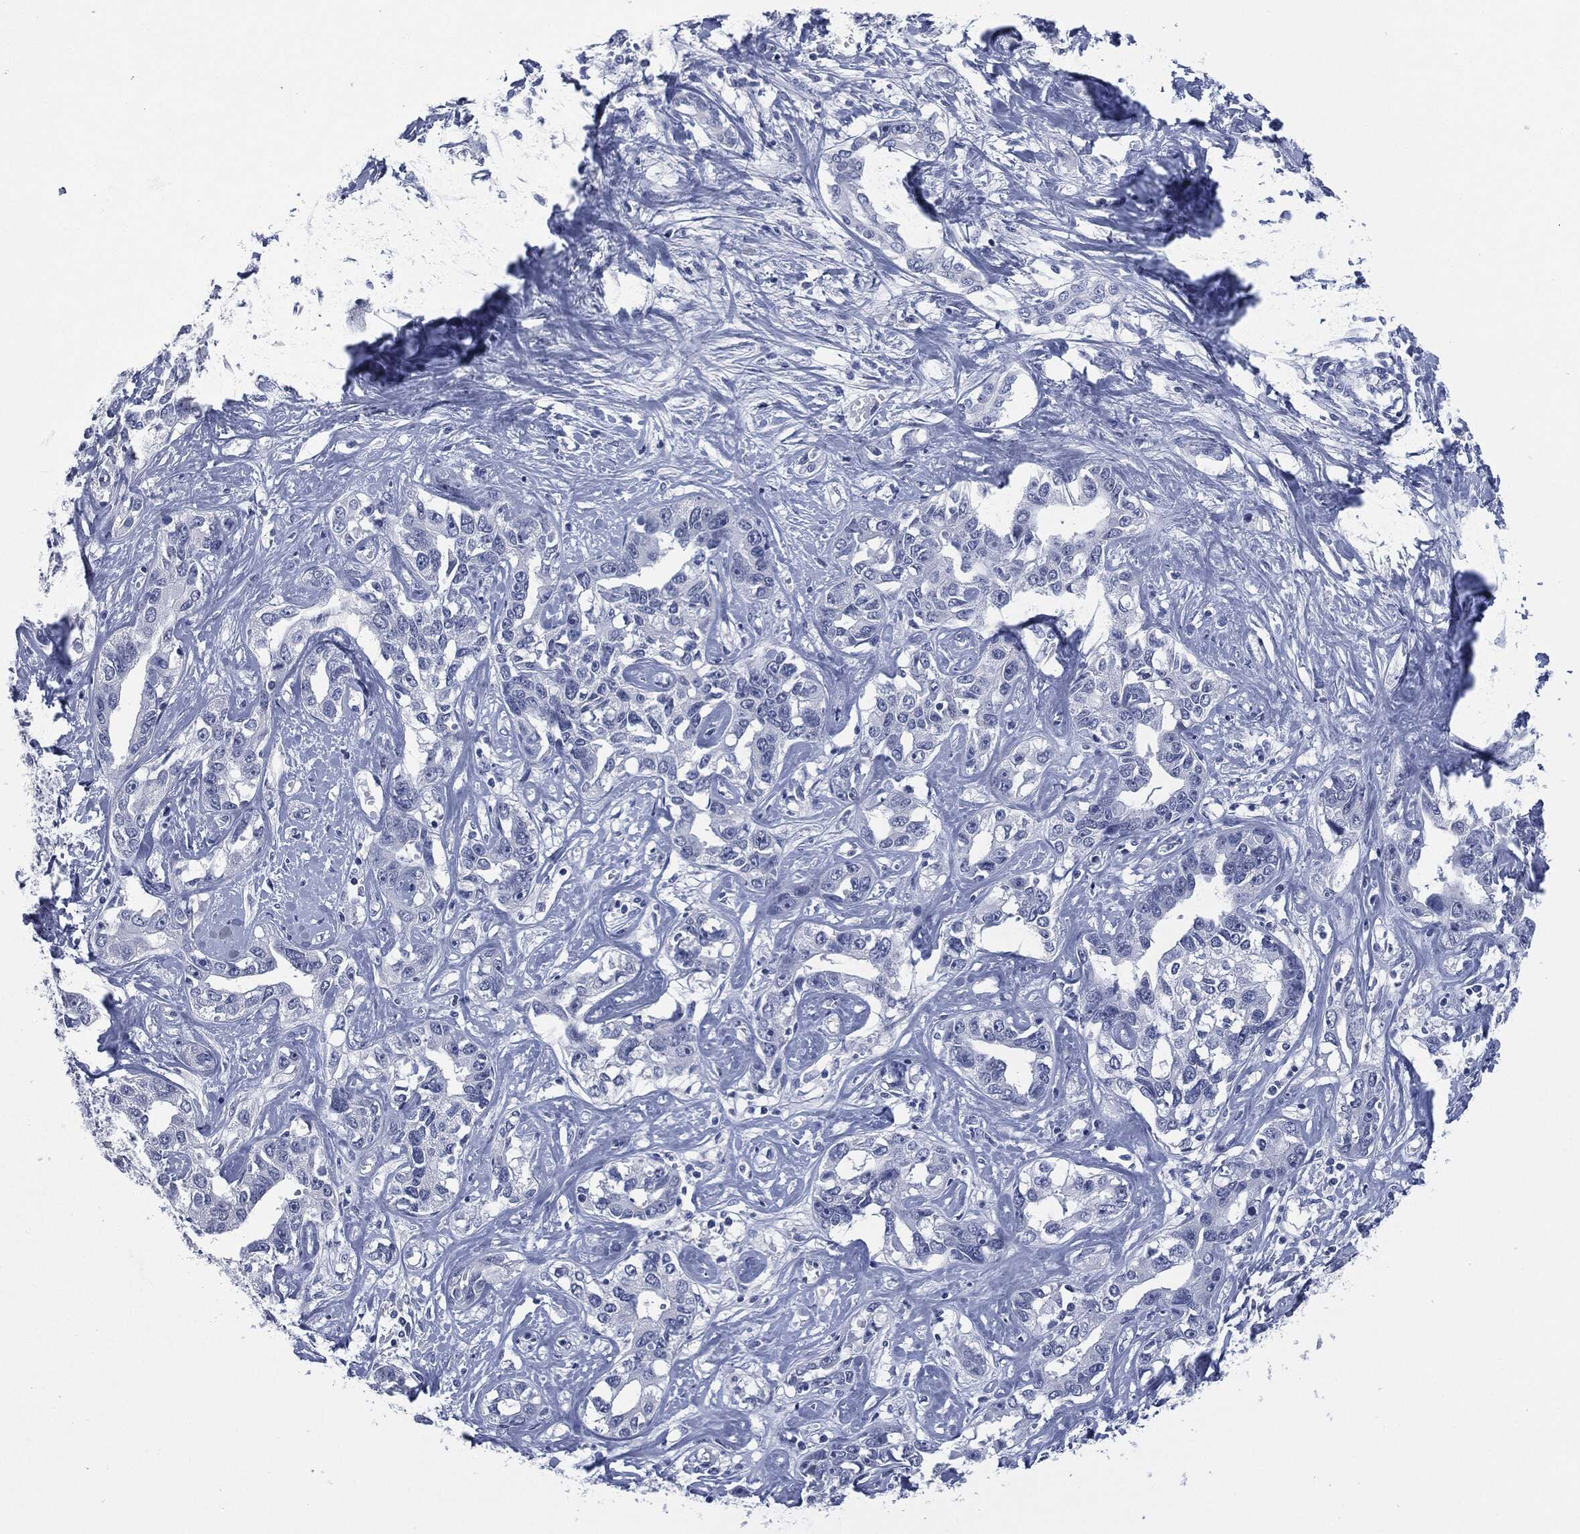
{"staining": {"intensity": "negative", "quantity": "none", "location": "none"}, "tissue": "liver cancer", "cell_type": "Tumor cells", "image_type": "cancer", "snomed": [{"axis": "morphology", "description": "Cholangiocarcinoma"}, {"axis": "topography", "description": "Liver"}], "caption": "Human cholangiocarcinoma (liver) stained for a protein using IHC shows no positivity in tumor cells.", "gene": "MUC16", "patient": {"sex": "male", "age": 59}}